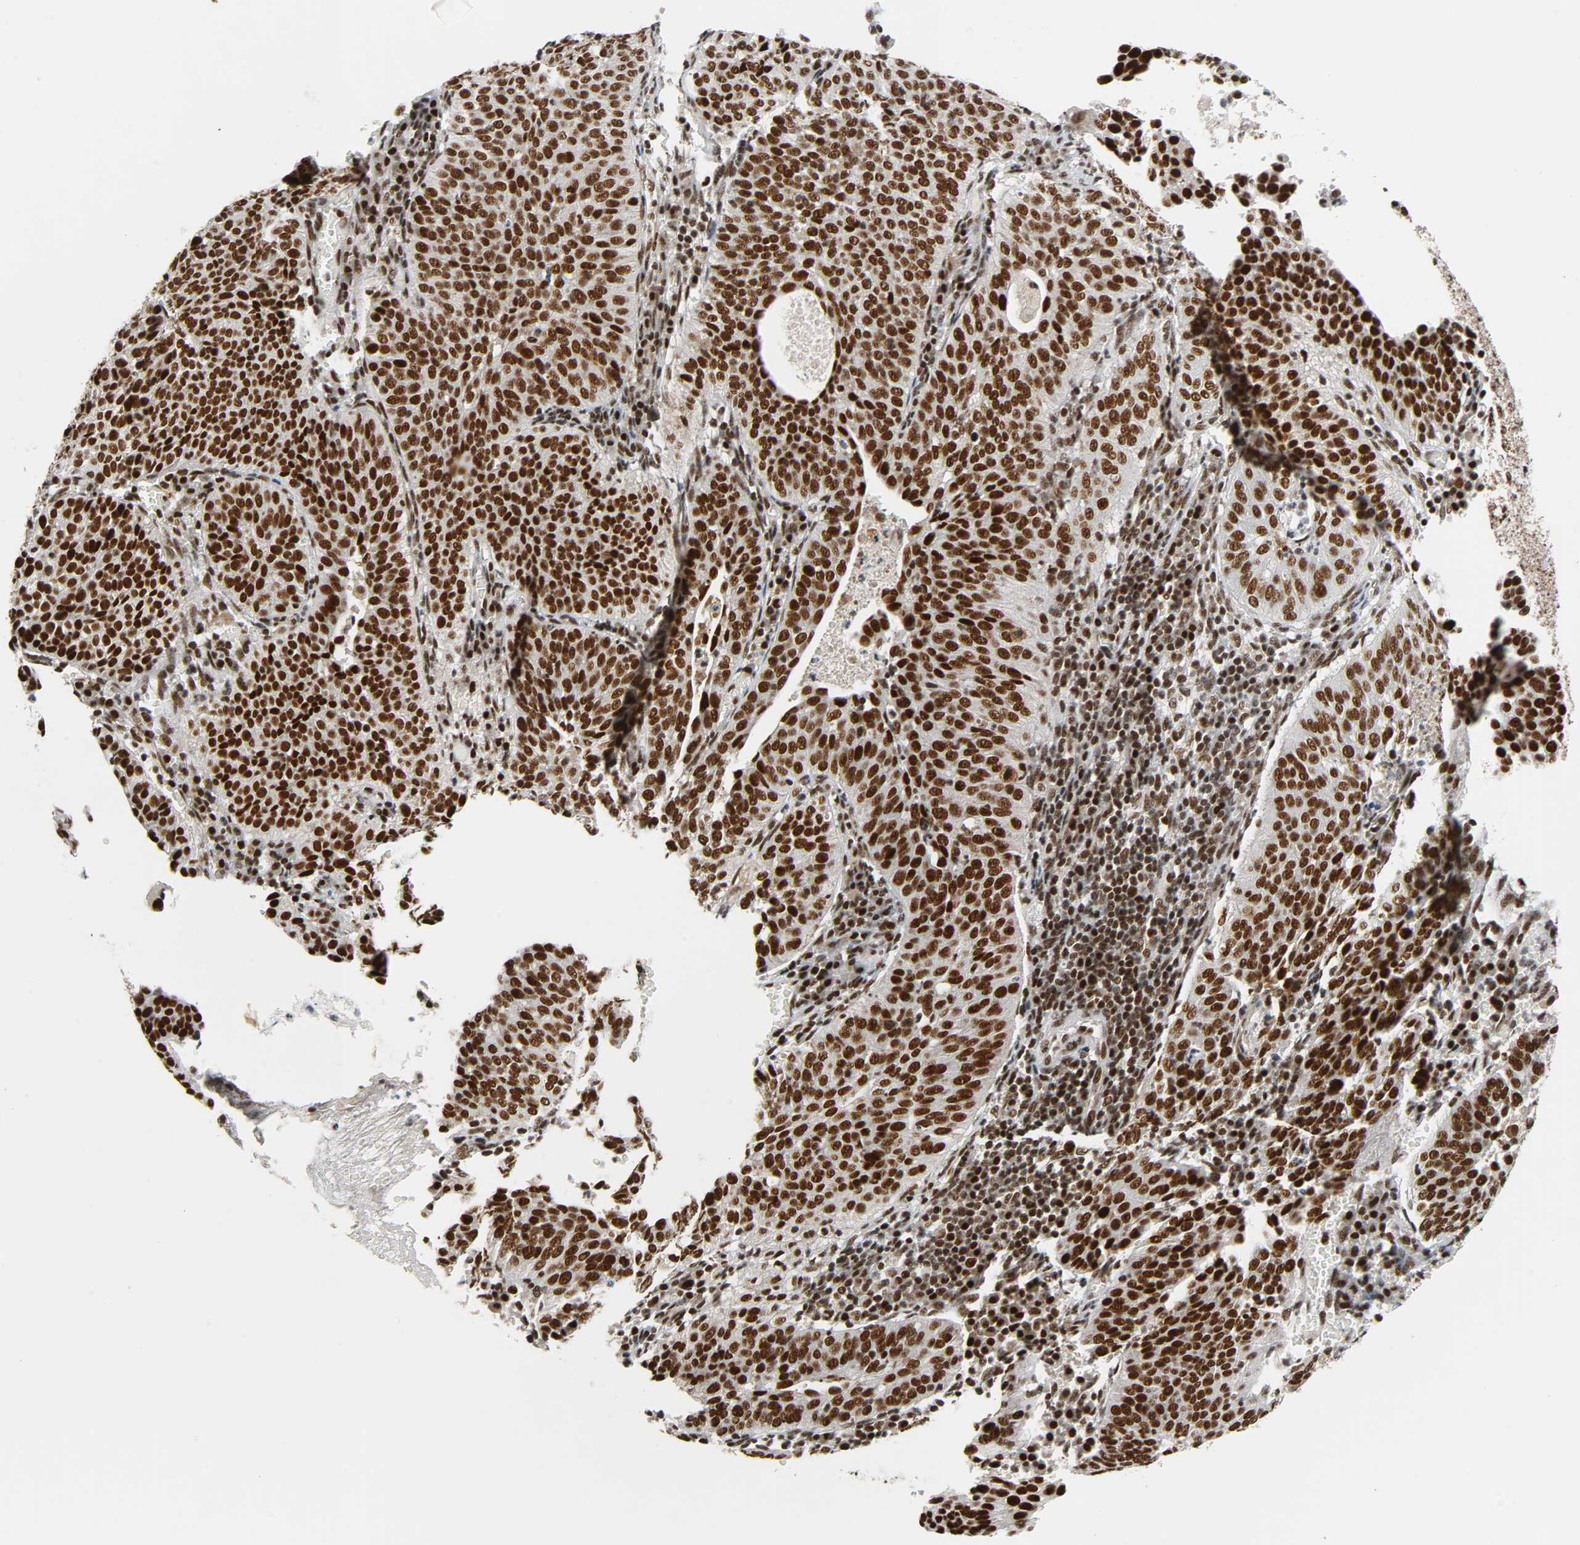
{"staining": {"intensity": "strong", "quantity": ">75%", "location": "nuclear"}, "tissue": "cervical cancer", "cell_type": "Tumor cells", "image_type": "cancer", "snomed": [{"axis": "morphology", "description": "Squamous cell carcinoma, NOS"}, {"axis": "topography", "description": "Cervix"}], "caption": "IHC of cervical cancer shows high levels of strong nuclear expression in approximately >75% of tumor cells.", "gene": "CDK9", "patient": {"sex": "female", "age": 39}}